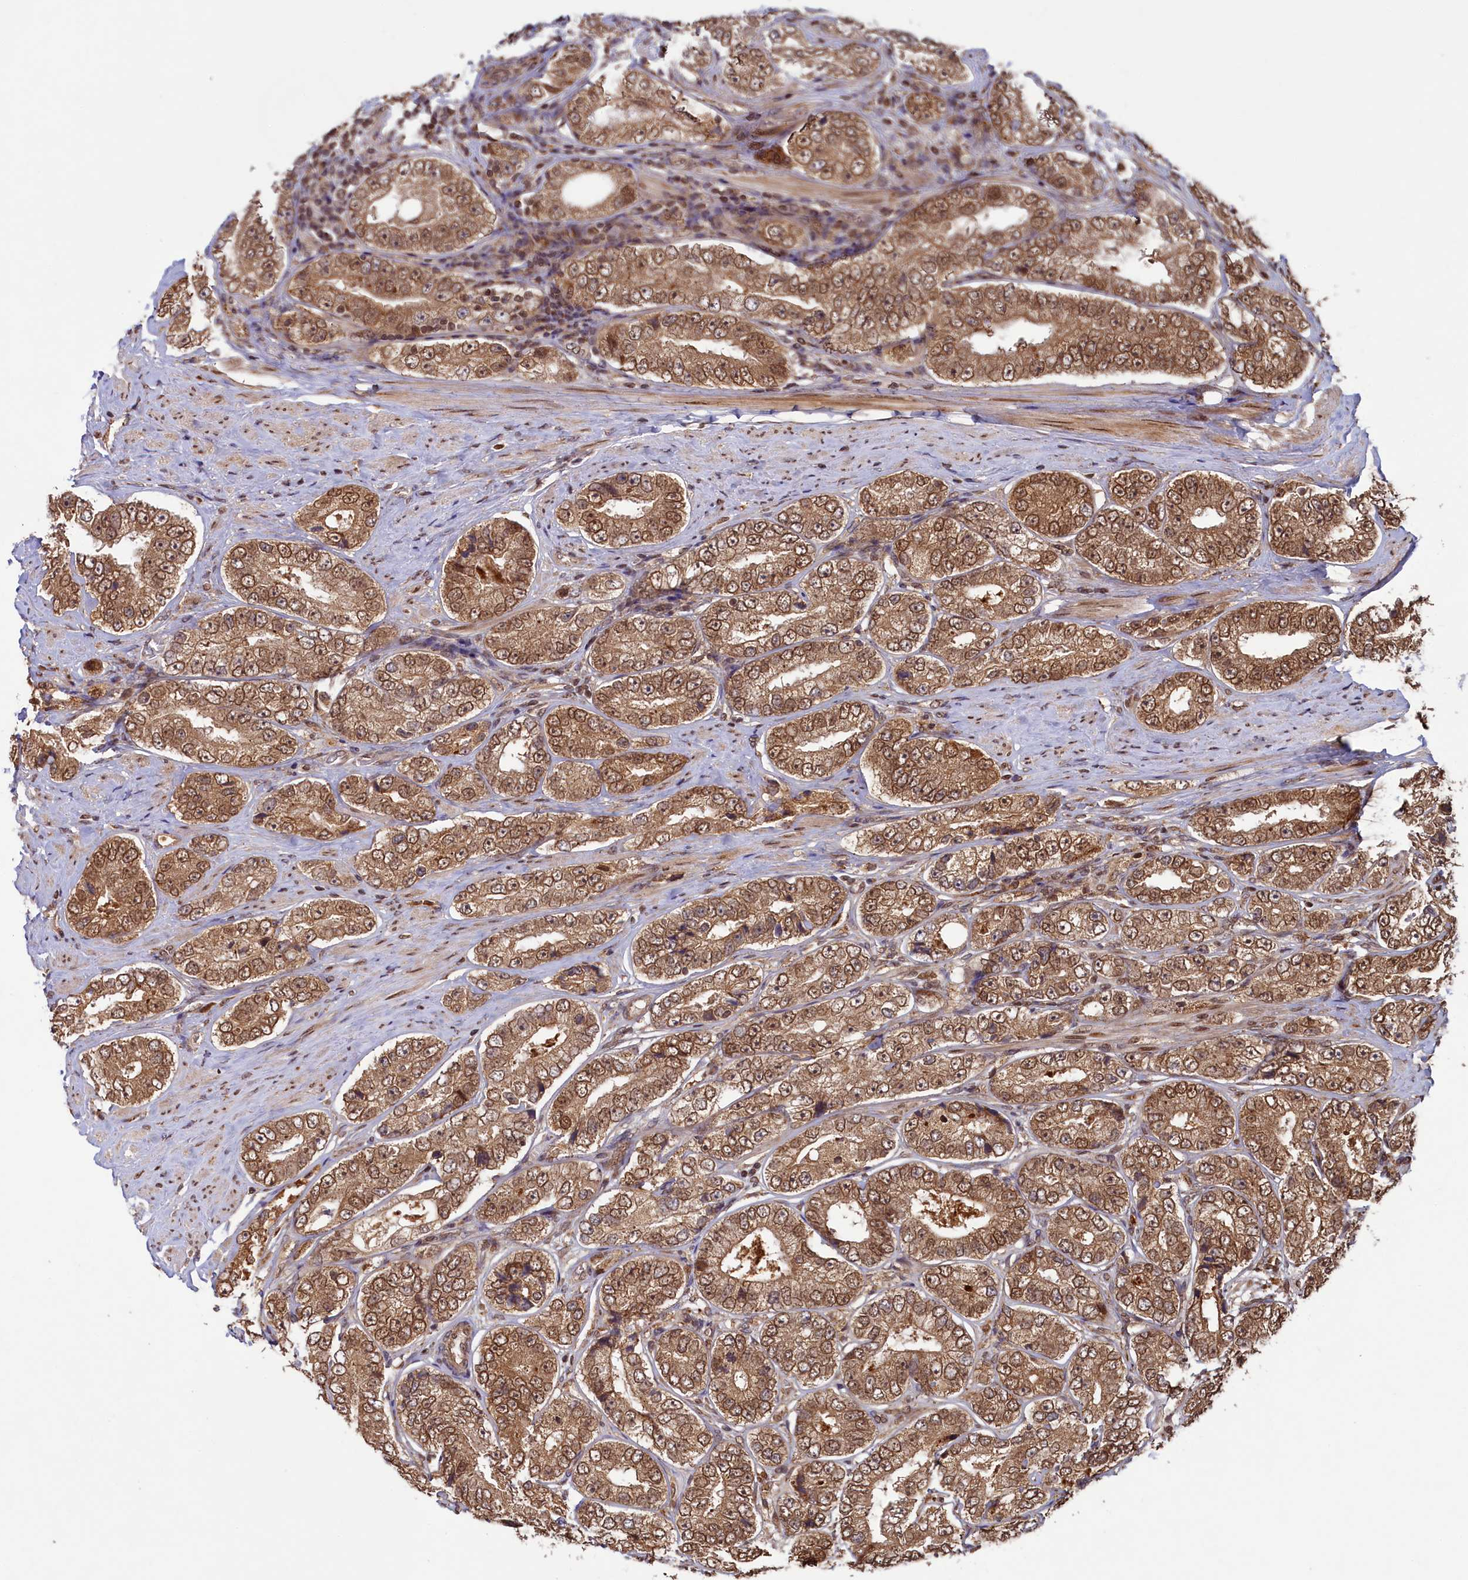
{"staining": {"intensity": "moderate", "quantity": ">75%", "location": "cytoplasmic/membranous,nuclear"}, "tissue": "prostate cancer", "cell_type": "Tumor cells", "image_type": "cancer", "snomed": [{"axis": "morphology", "description": "Adenocarcinoma, High grade"}, {"axis": "topography", "description": "Prostate"}], "caption": "An immunohistochemistry (IHC) photomicrograph of tumor tissue is shown. Protein staining in brown shows moderate cytoplasmic/membranous and nuclear positivity in prostate cancer within tumor cells.", "gene": "NAE1", "patient": {"sex": "male", "age": 56}}